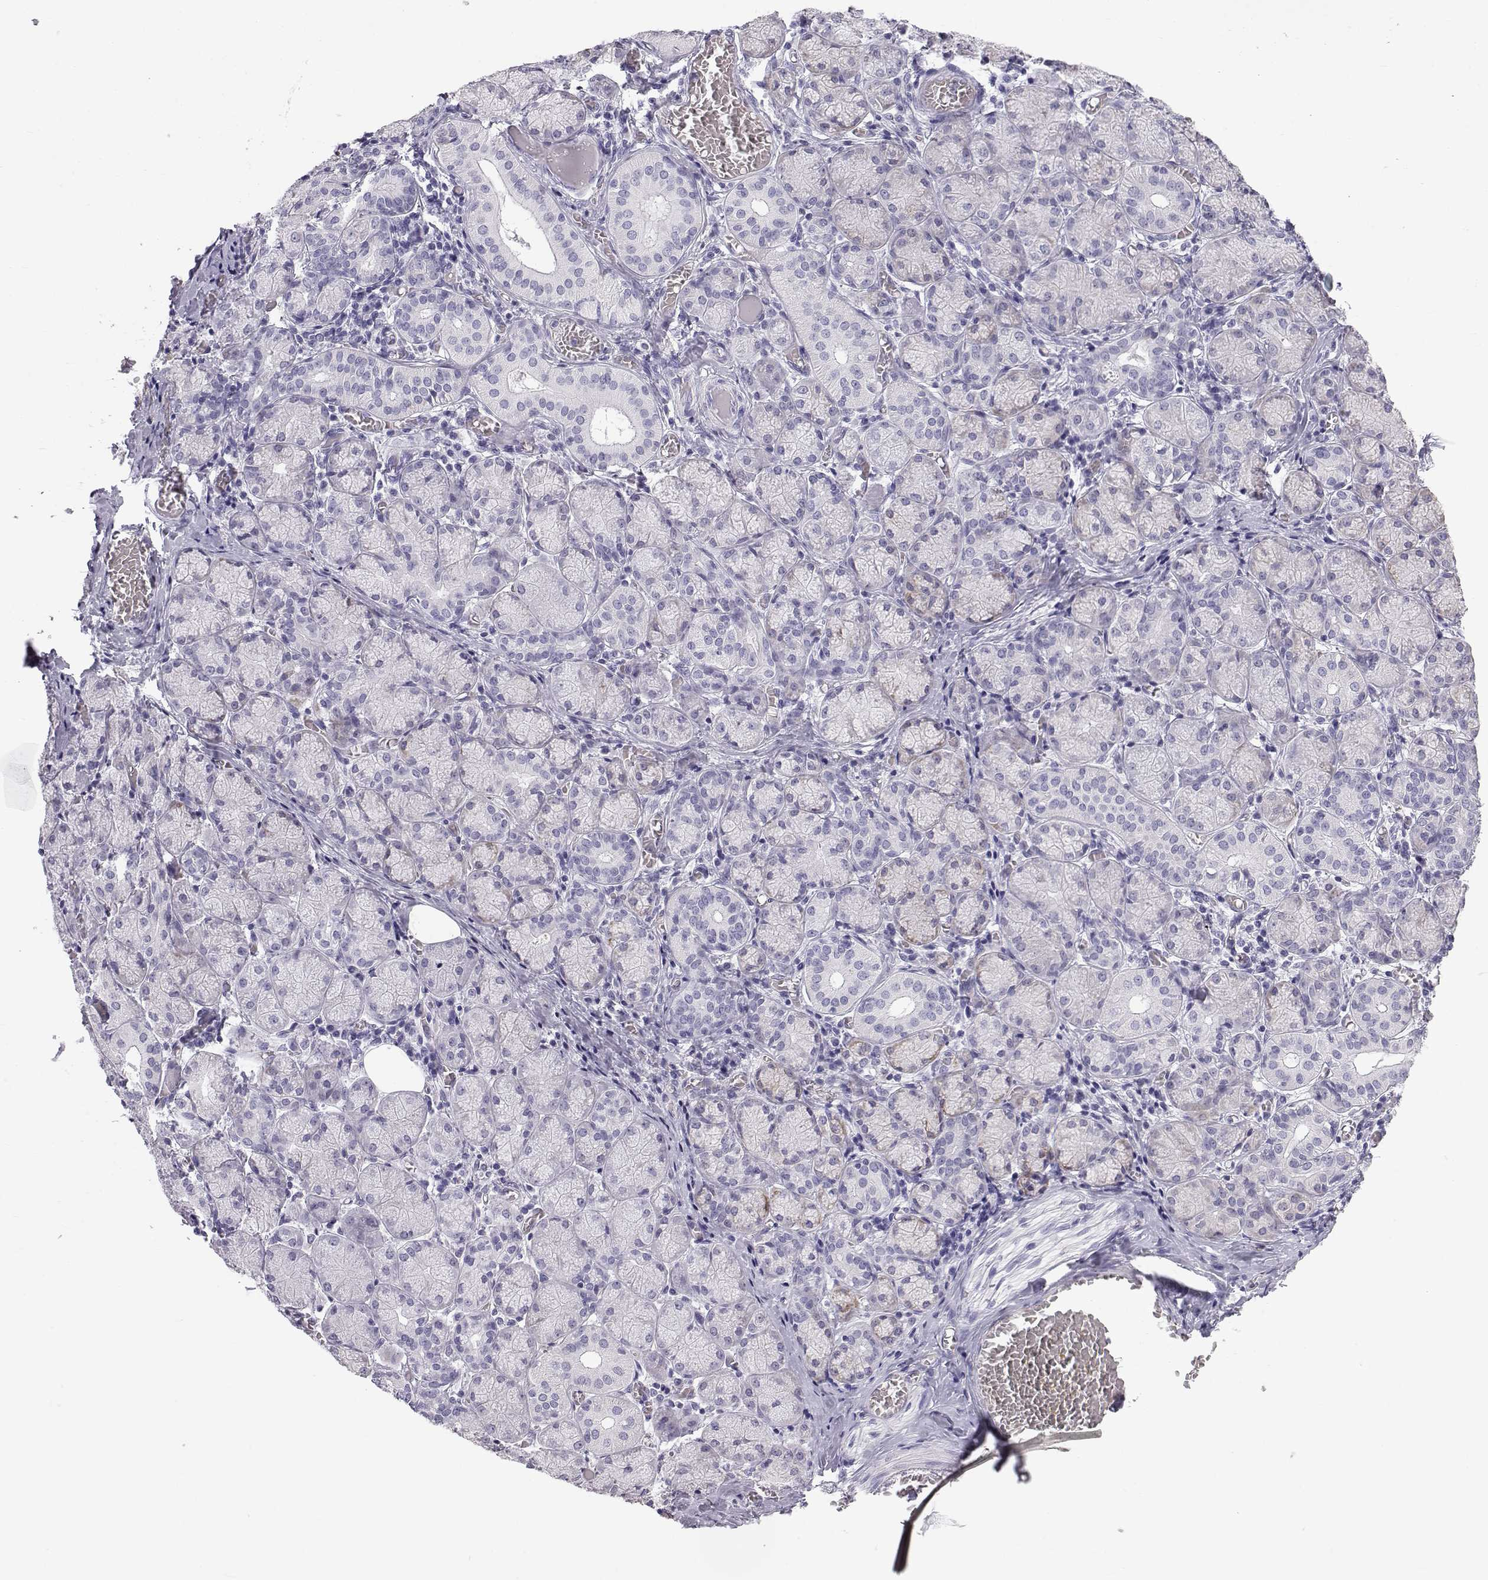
{"staining": {"intensity": "negative", "quantity": "none", "location": "none"}, "tissue": "salivary gland", "cell_type": "Glandular cells", "image_type": "normal", "snomed": [{"axis": "morphology", "description": "Normal tissue, NOS"}, {"axis": "topography", "description": "Salivary gland"}, {"axis": "topography", "description": "Peripheral nerve tissue"}], "caption": "Immunohistochemistry photomicrograph of unremarkable salivary gland stained for a protein (brown), which exhibits no staining in glandular cells. The staining was performed using DAB to visualize the protein expression in brown, while the nuclei were stained in blue with hematoxylin (Magnification: 20x).", "gene": "RNASE12", "patient": {"sex": "female", "age": 24}}